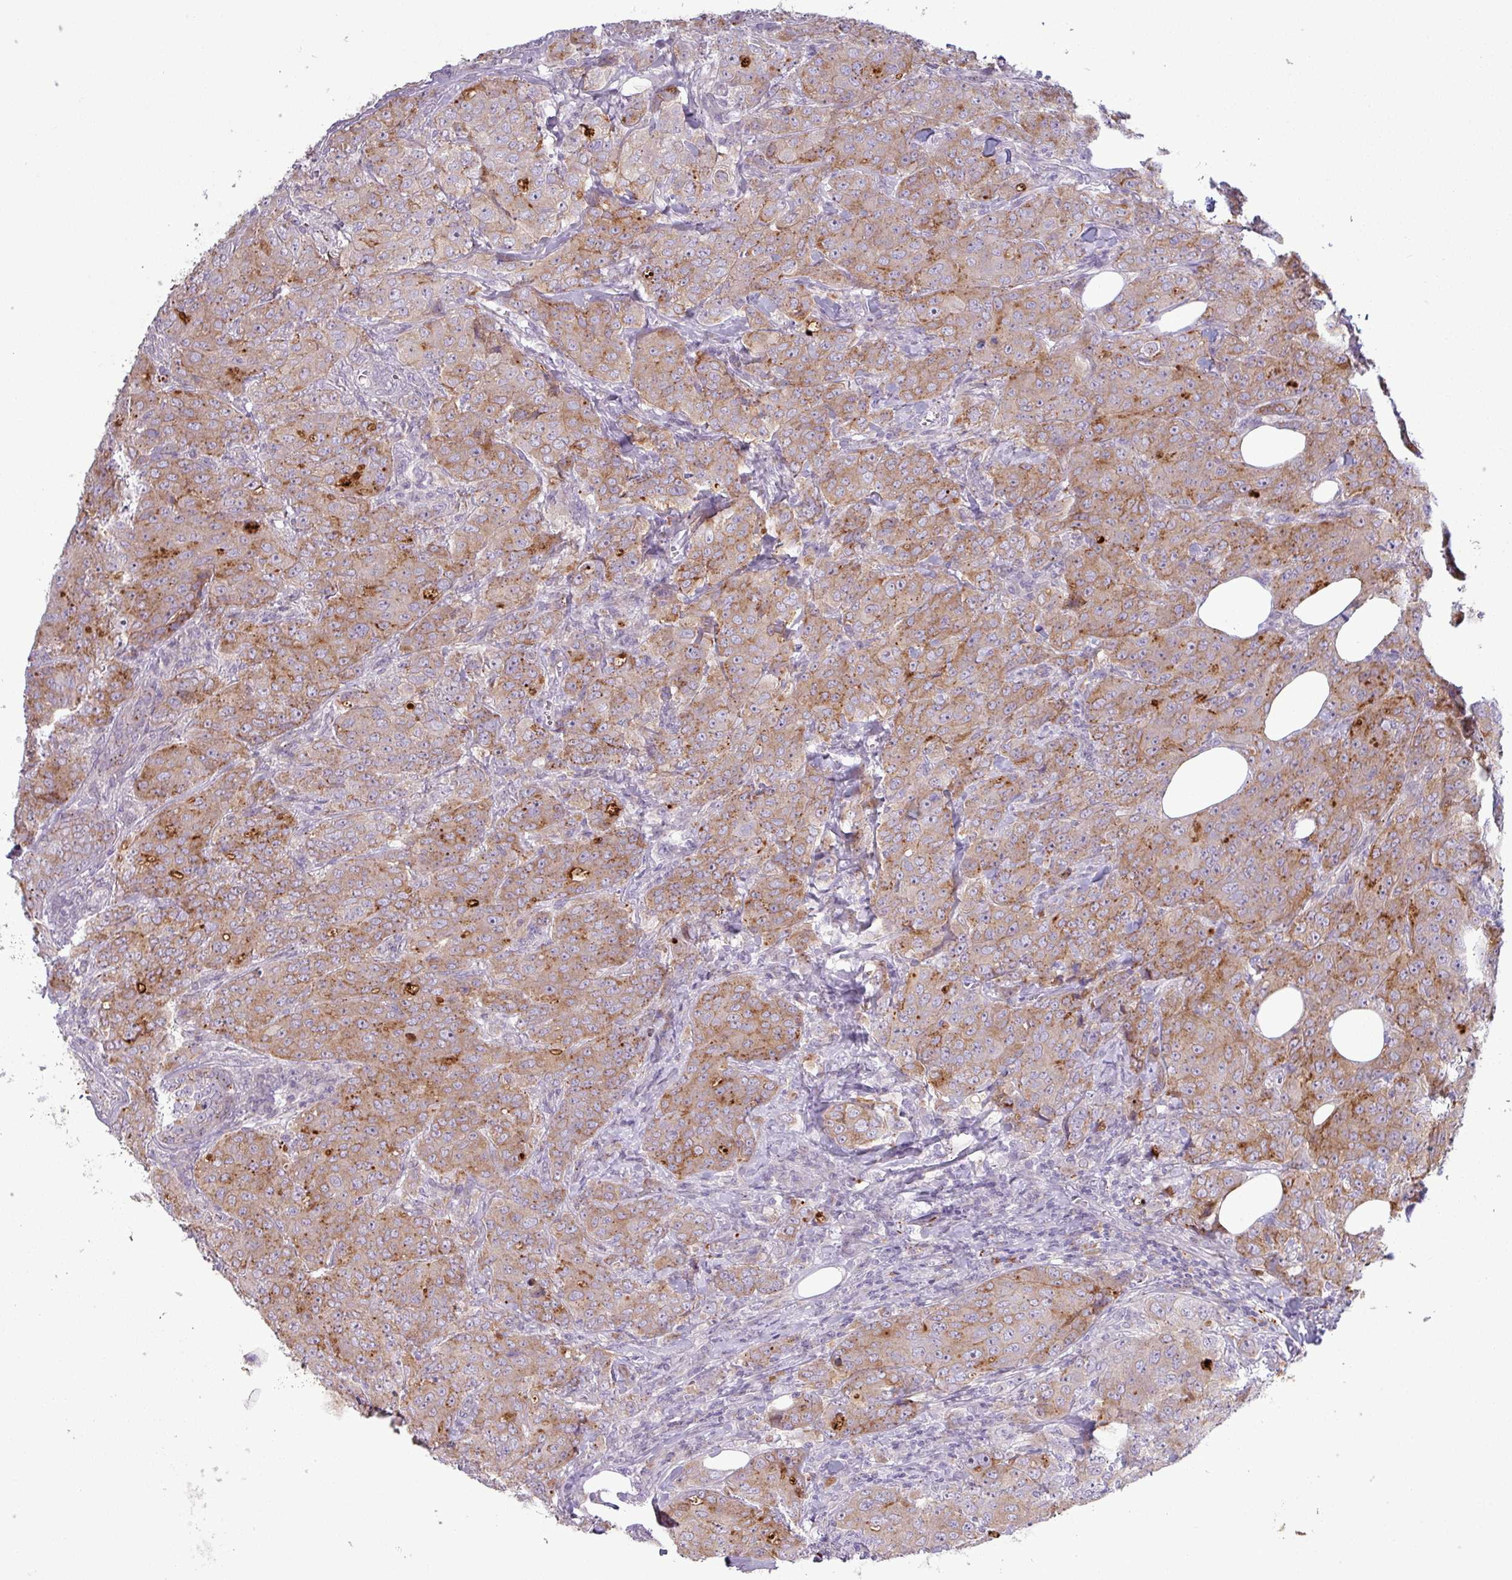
{"staining": {"intensity": "moderate", "quantity": ">75%", "location": "cytoplasmic/membranous"}, "tissue": "breast cancer", "cell_type": "Tumor cells", "image_type": "cancer", "snomed": [{"axis": "morphology", "description": "Duct carcinoma"}, {"axis": "topography", "description": "Breast"}], "caption": "Protein staining of breast cancer tissue exhibits moderate cytoplasmic/membranous positivity in approximately >75% of tumor cells.", "gene": "C4B", "patient": {"sex": "female", "age": 43}}